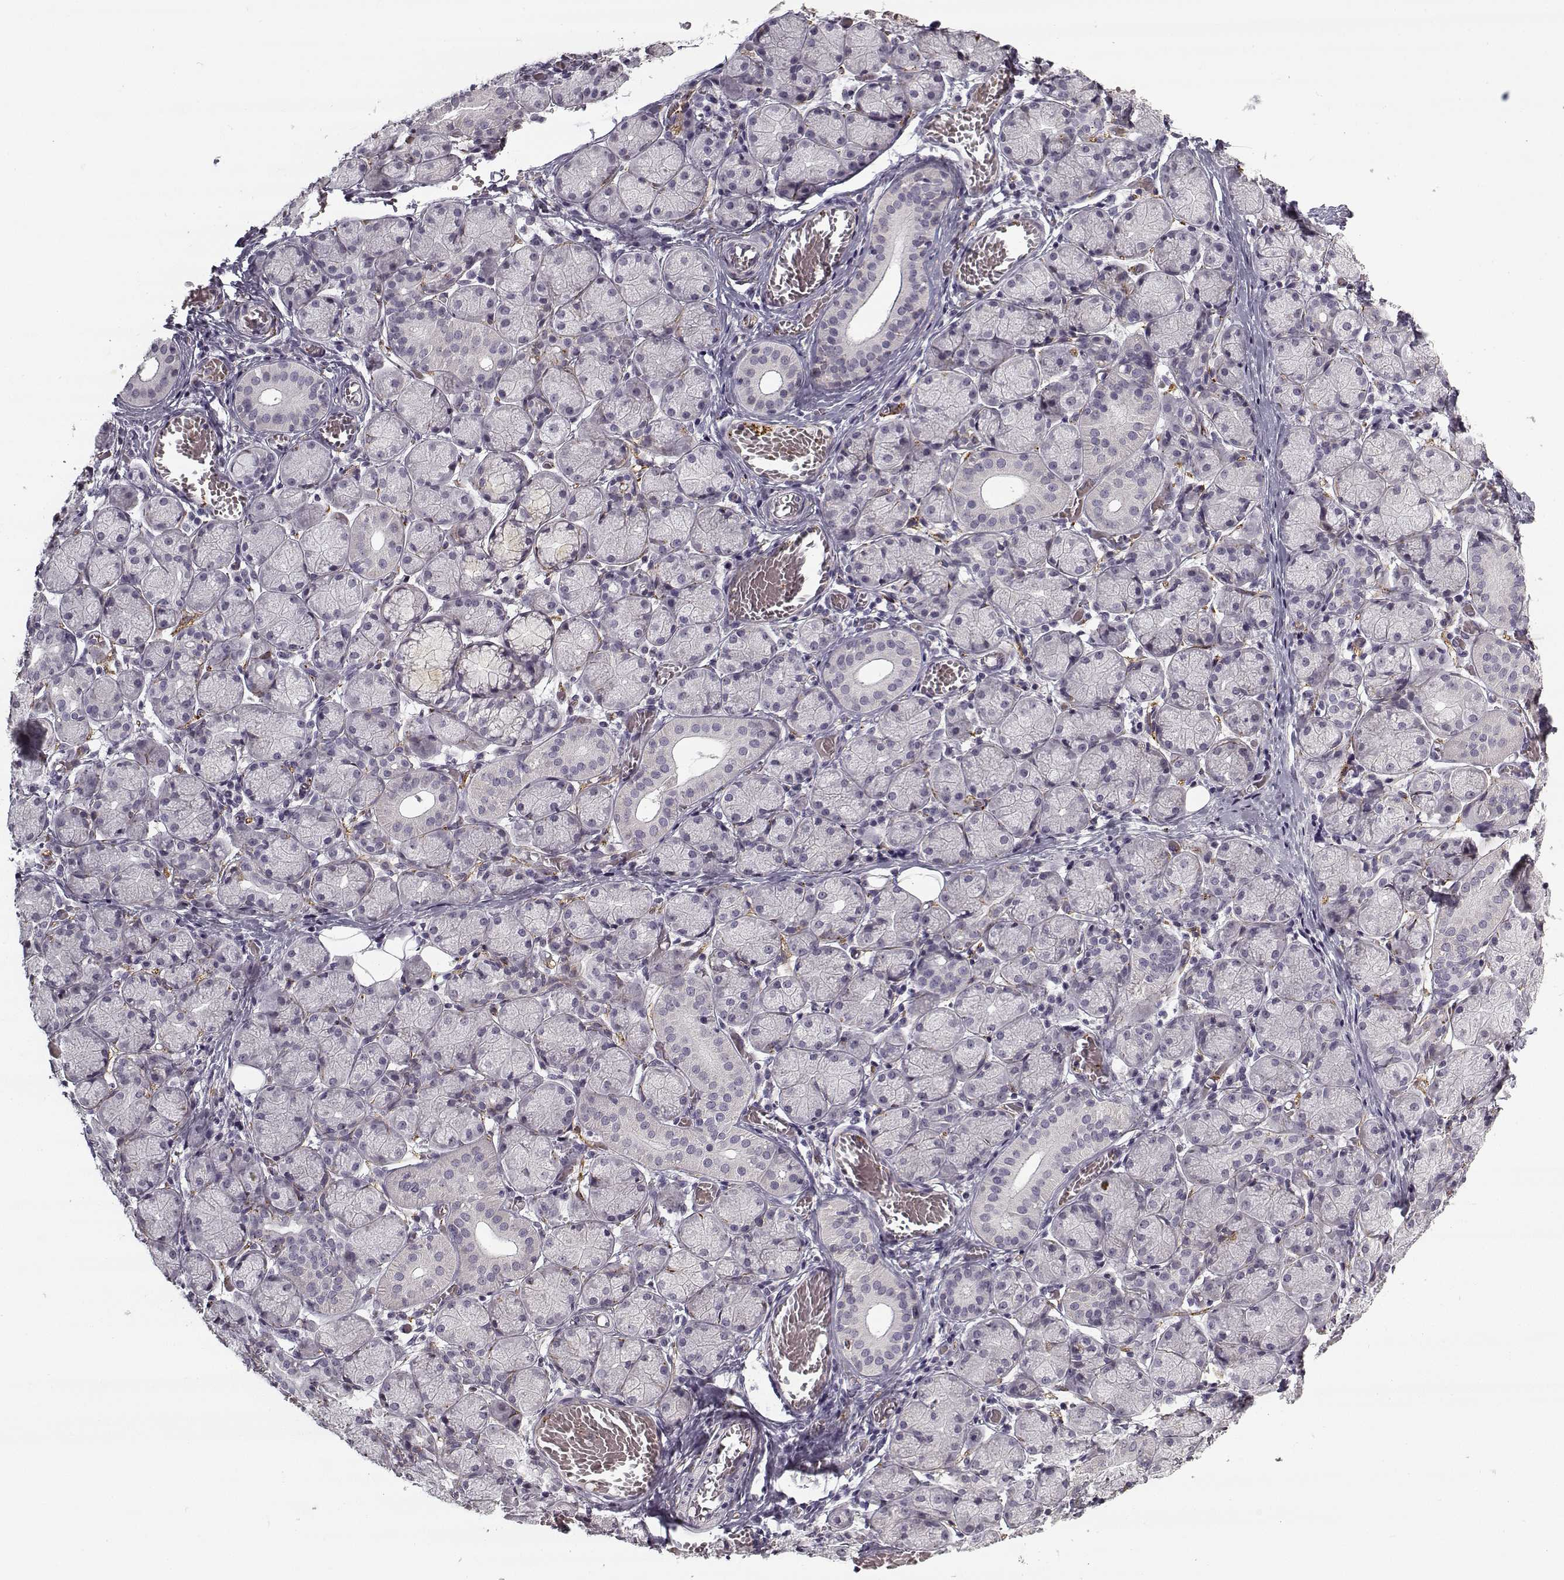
{"staining": {"intensity": "negative", "quantity": "none", "location": "none"}, "tissue": "salivary gland", "cell_type": "Glandular cells", "image_type": "normal", "snomed": [{"axis": "morphology", "description": "Normal tissue, NOS"}, {"axis": "topography", "description": "Salivary gland"}, {"axis": "topography", "description": "Peripheral nerve tissue"}], "caption": "This image is of unremarkable salivary gland stained with immunohistochemistry (IHC) to label a protein in brown with the nuclei are counter-stained blue. There is no expression in glandular cells. Nuclei are stained in blue.", "gene": "SNCA", "patient": {"sex": "female", "age": 24}}